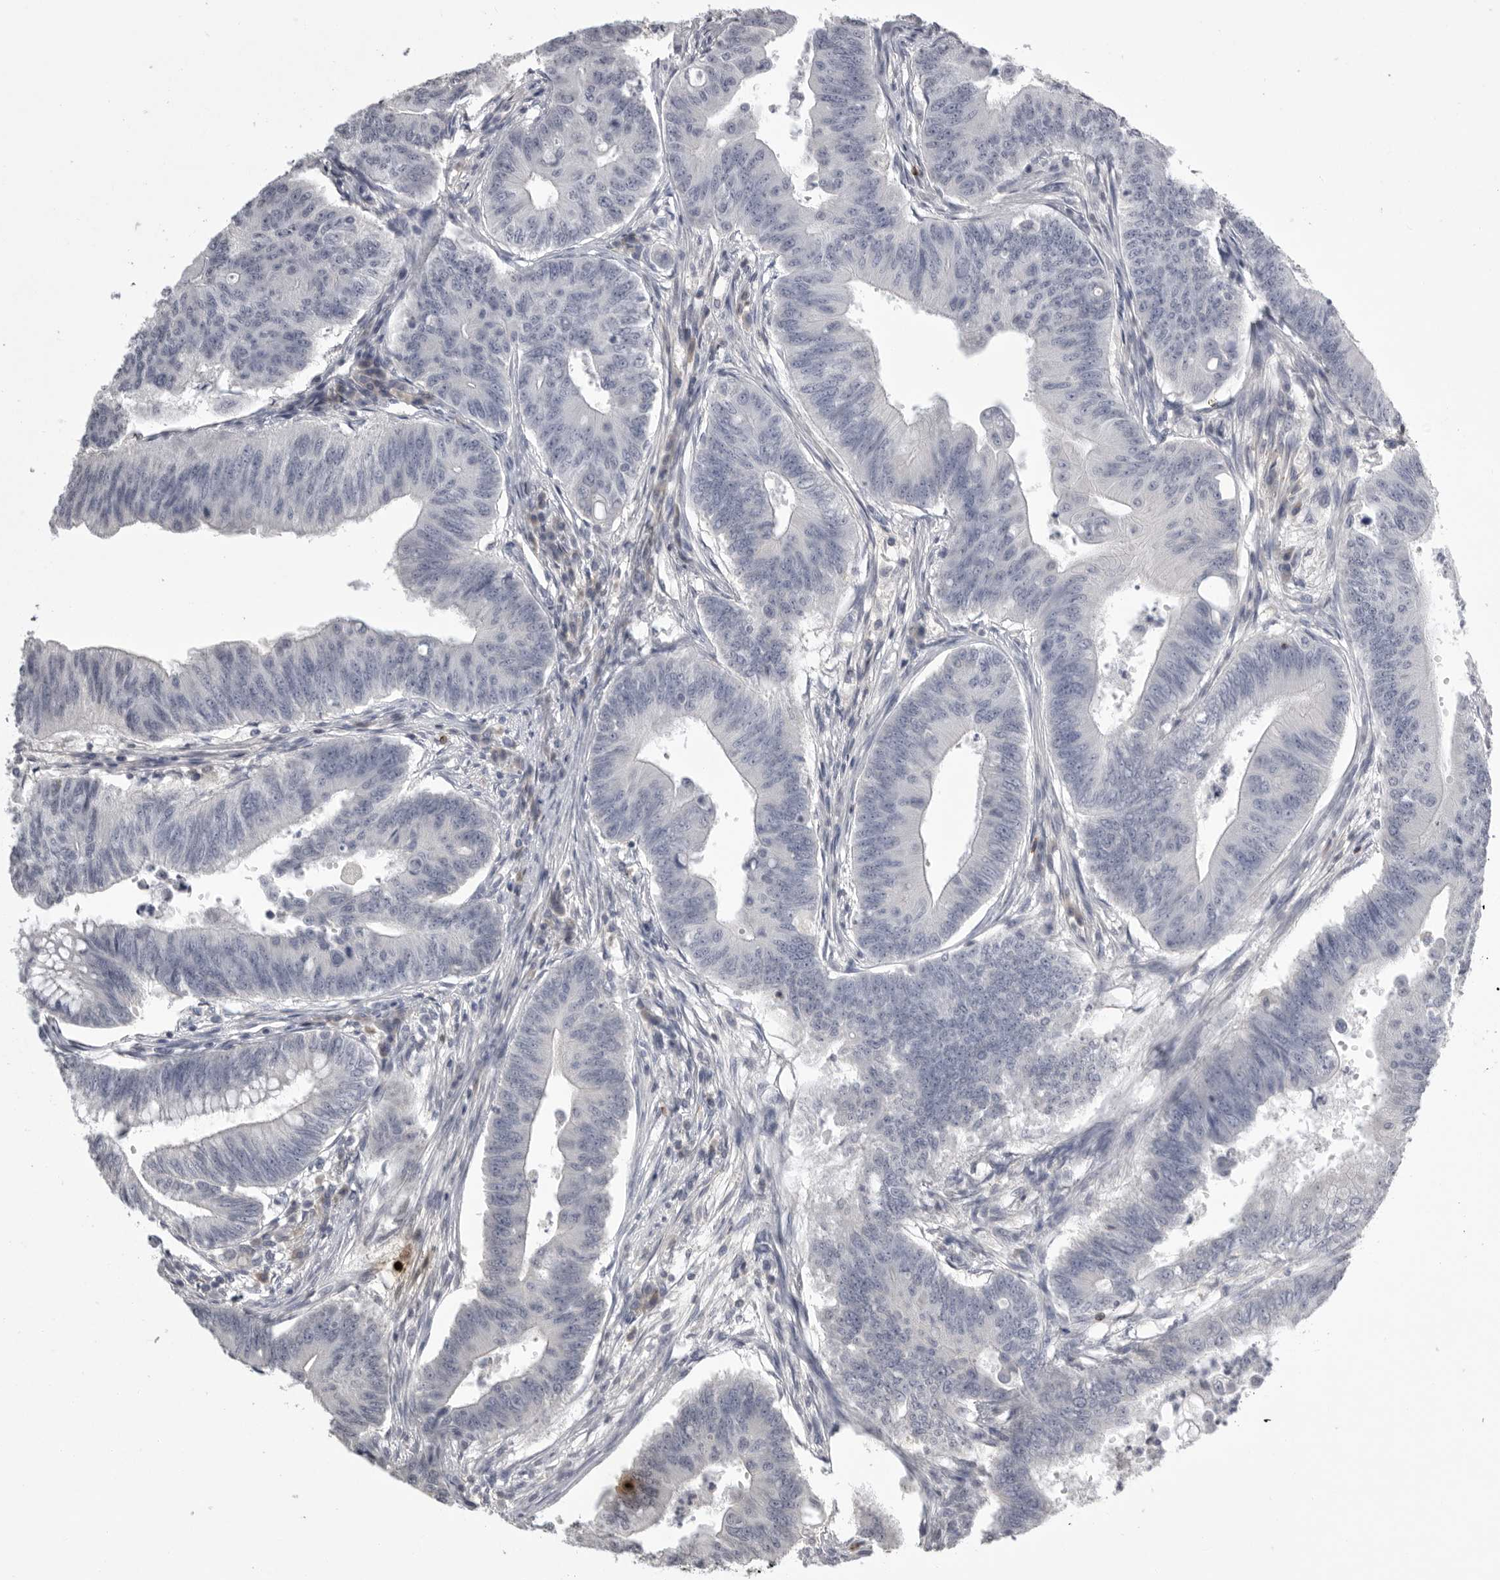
{"staining": {"intensity": "negative", "quantity": "none", "location": "none"}, "tissue": "colorectal cancer", "cell_type": "Tumor cells", "image_type": "cancer", "snomed": [{"axis": "morphology", "description": "Adenoma, NOS"}, {"axis": "morphology", "description": "Adenocarcinoma, NOS"}, {"axis": "topography", "description": "Colon"}], "caption": "Colorectal cancer was stained to show a protein in brown. There is no significant expression in tumor cells.", "gene": "GNLY", "patient": {"sex": "male", "age": 79}}